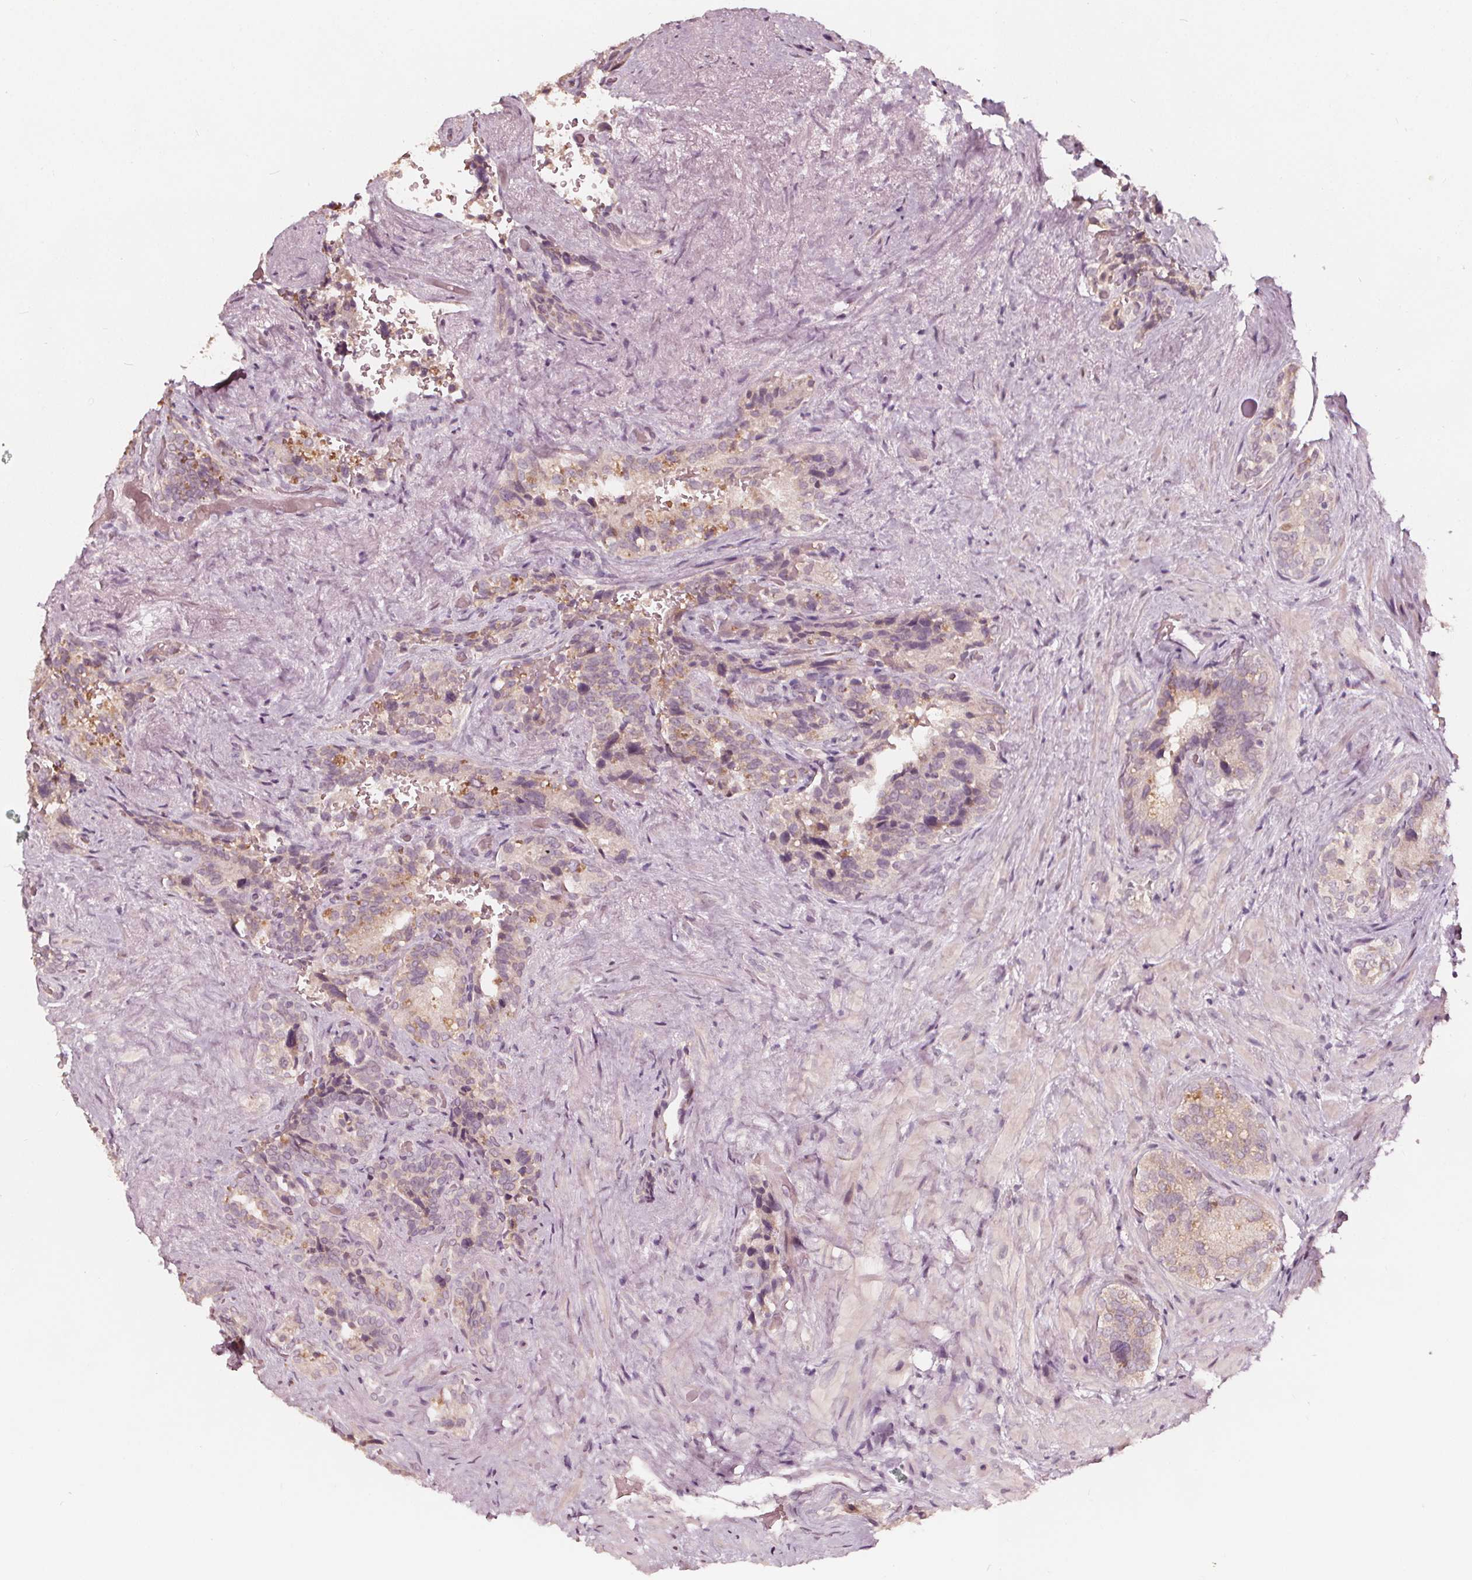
{"staining": {"intensity": "negative", "quantity": "none", "location": "none"}, "tissue": "seminal vesicle", "cell_type": "Glandular cells", "image_type": "normal", "snomed": [{"axis": "morphology", "description": "Normal tissue, NOS"}, {"axis": "topography", "description": "Seminal veicle"}], "caption": "Photomicrograph shows no protein expression in glandular cells of benign seminal vesicle.", "gene": "NPC1L1", "patient": {"sex": "male", "age": 69}}